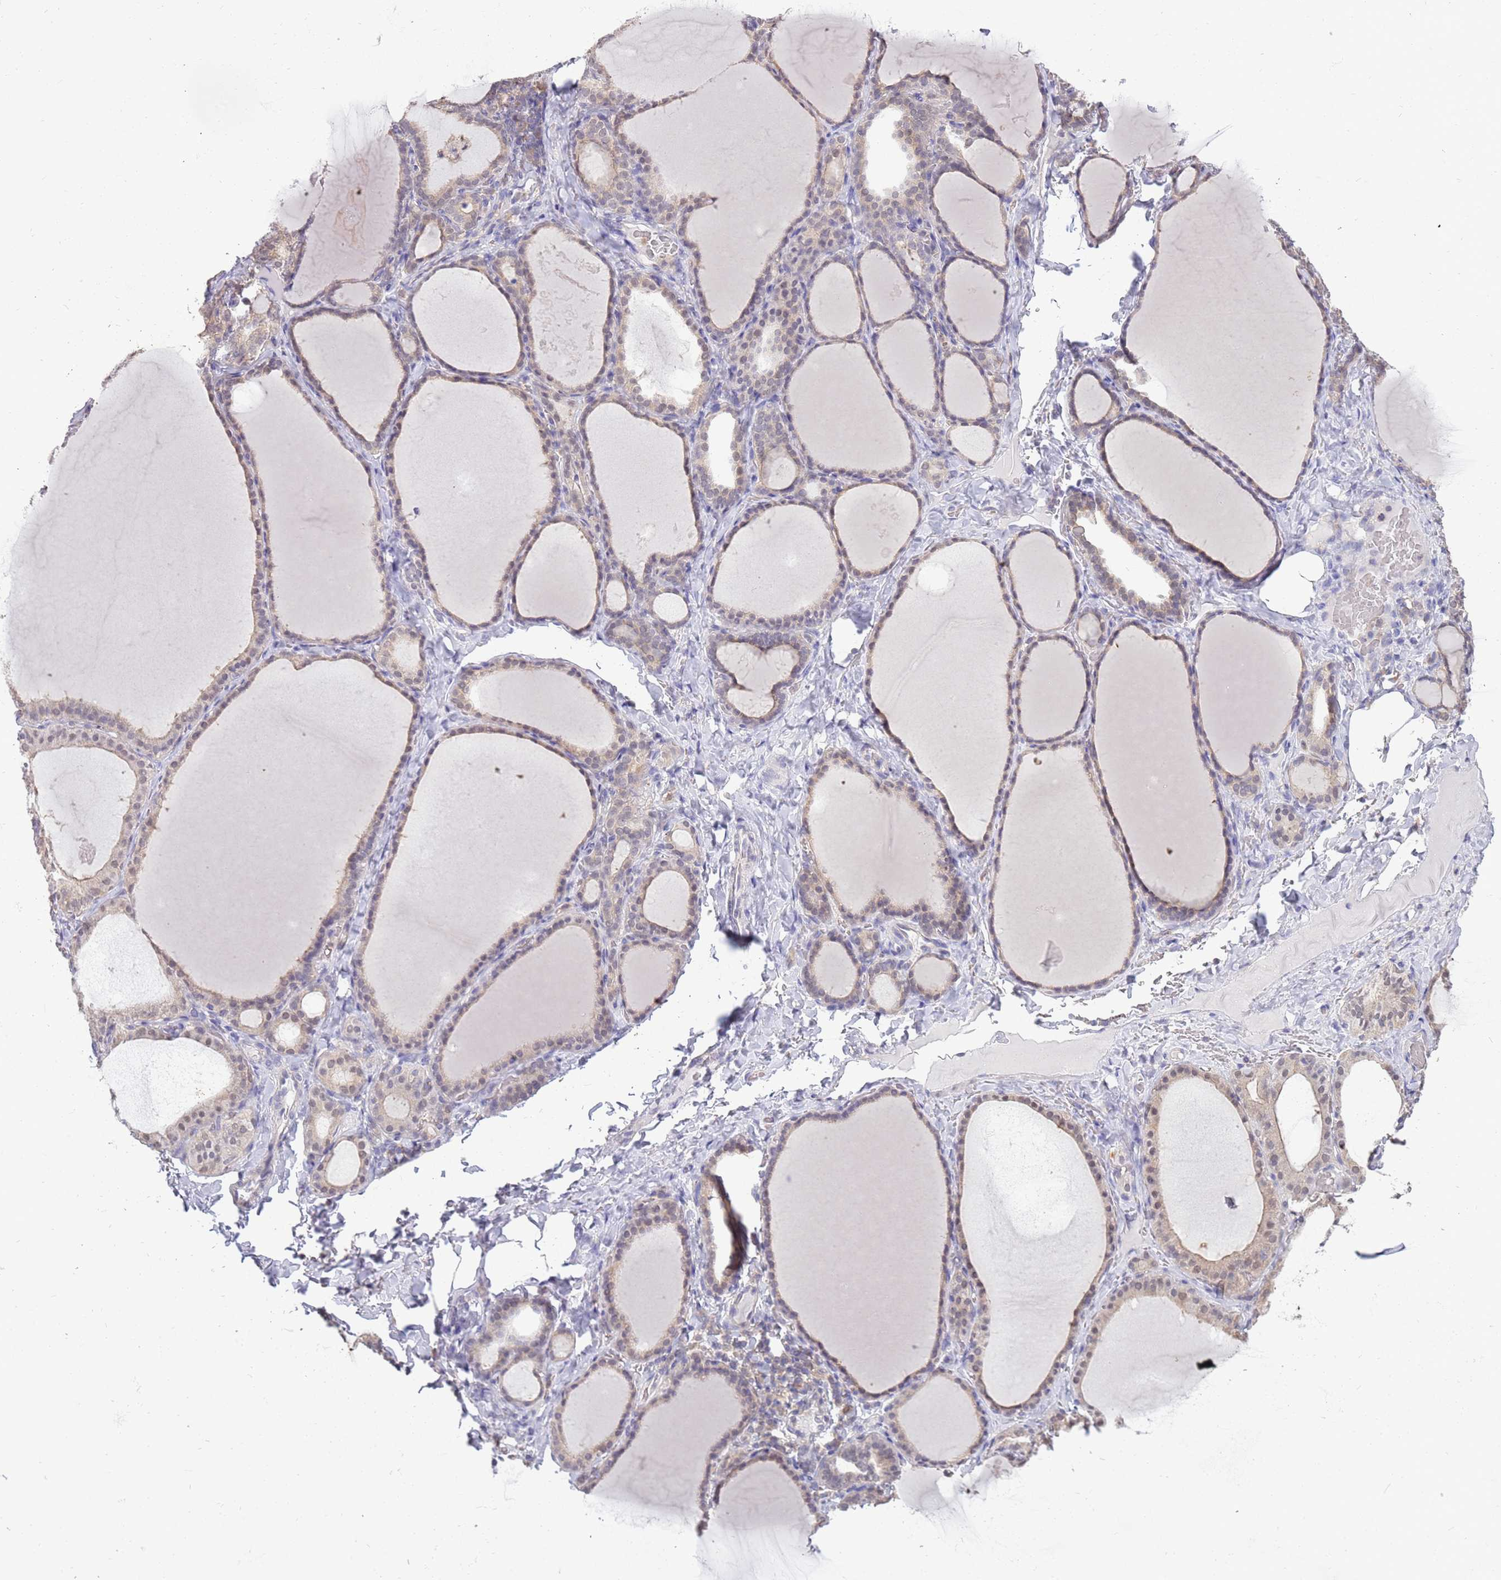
{"staining": {"intensity": "weak", "quantity": "25%-75%", "location": "cytoplasmic/membranous"}, "tissue": "thyroid gland", "cell_type": "Glandular cells", "image_type": "normal", "snomed": [{"axis": "morphology", "description": "Normal tissue, NOS"}, {"axis": "topography", "description": "Thyroid gland"}], "caption": "A micrograph of human thyroid gland stained for a protein shows weak cytoplasmic/membranous brown staining in glandular cells.", "gene": "AP5S1", "patient": {"sex": "female", "age": 39}}